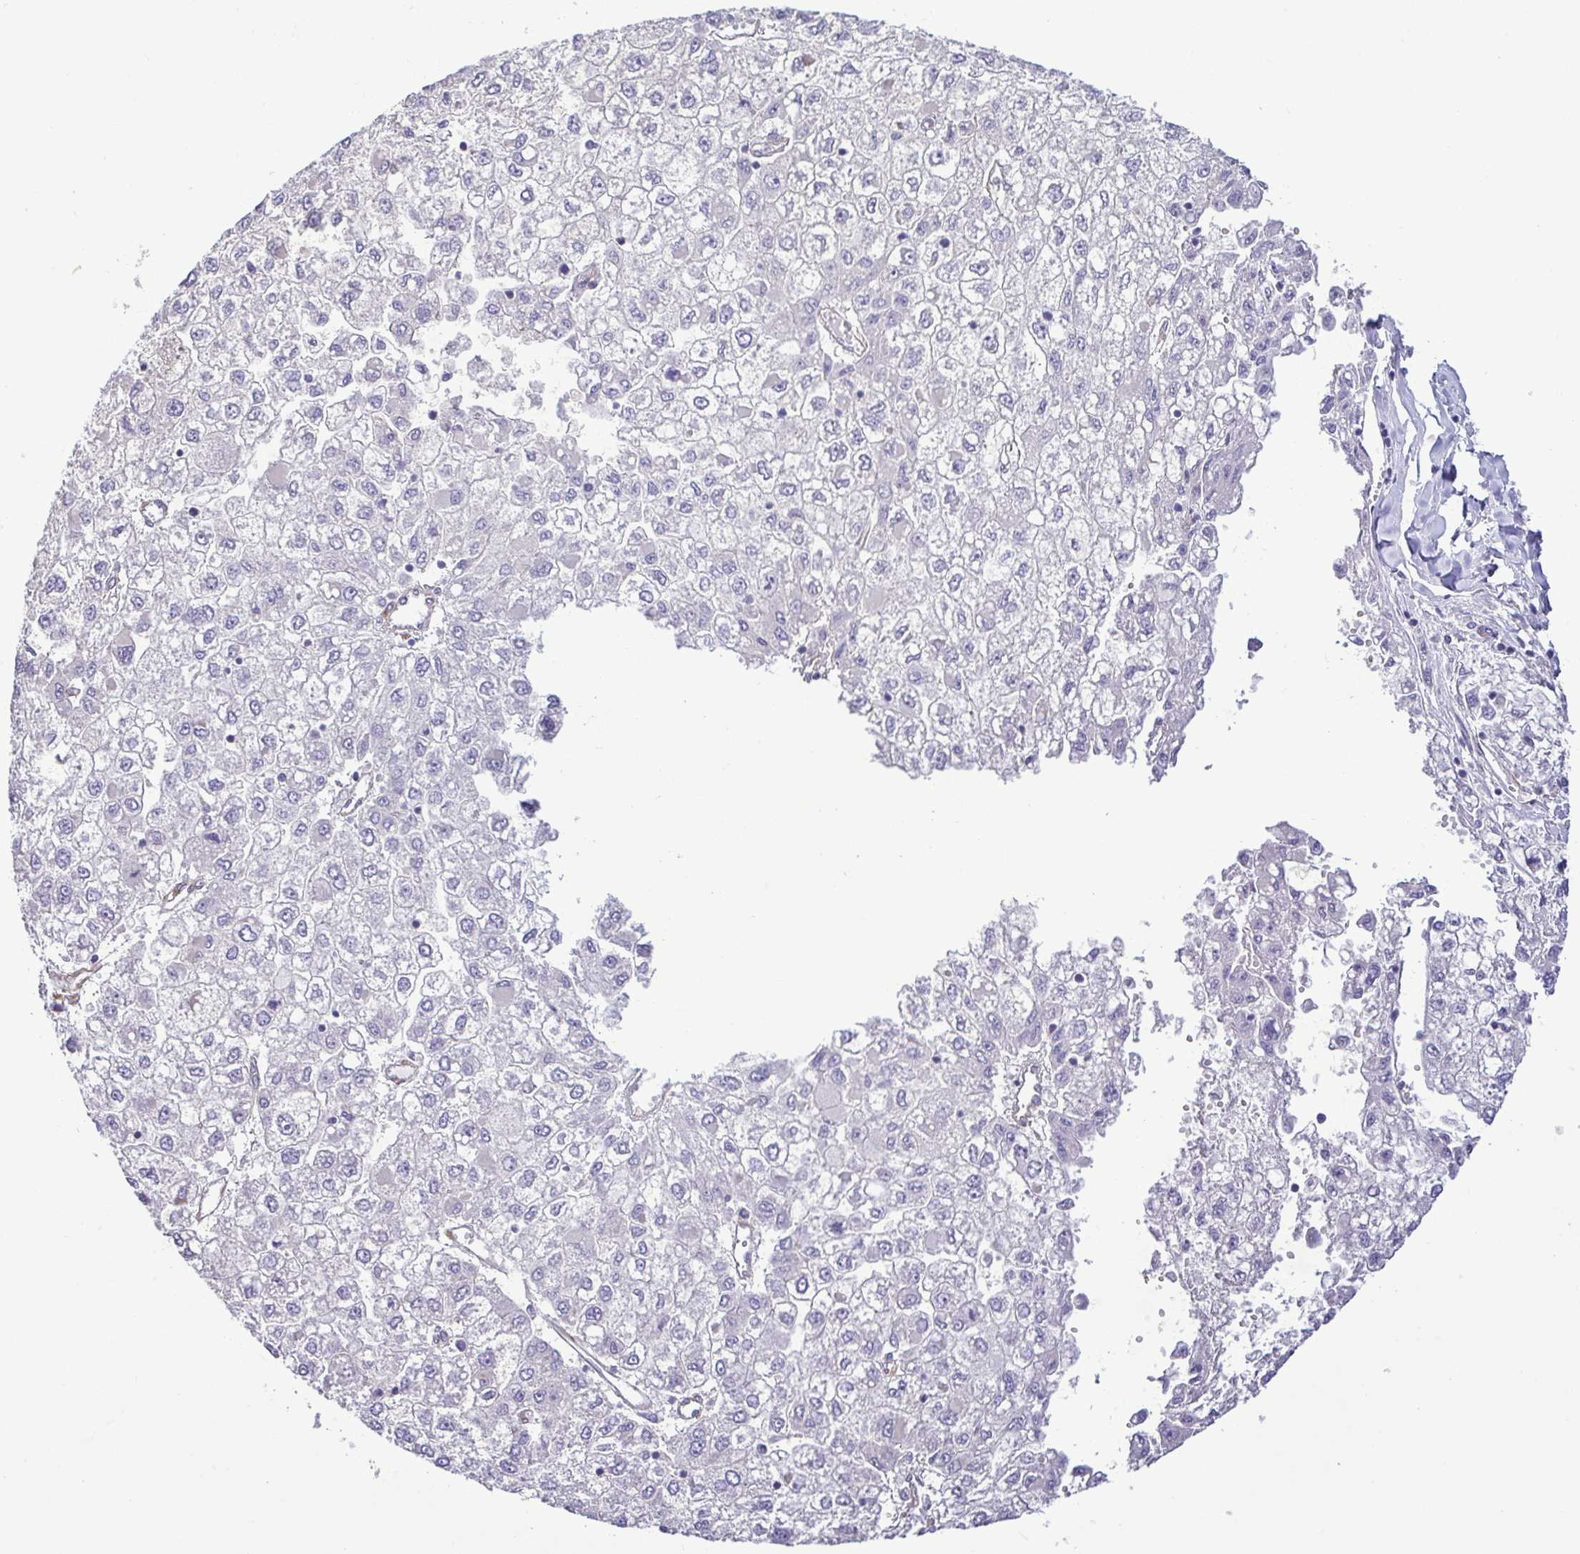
{"staining": {"intensity": "negative", "quantity": "none", "location": "none"}, "tissue": "liver cancer", "cell_type": "Tumor cells", "image_type": "cancer", "snomed": [{"axis": "morphology", "description": "Carcinoma, Hepatocellular, NOS"}, {"axis": "topography", "description": "Liver"}], "caption": "High magnification brightfield microscopy of liver cancer (hepatocellular carcinoma) stained with DAB (brown) and counterstained with hematoxylin (blue): tumor cells show no significant positivity. The staining is performed using DAB brown chromogen with nuclei counter-stained in using hematoxylin.", "gene": "MYL10", "patient": {"sex": "male", "age": 40}}